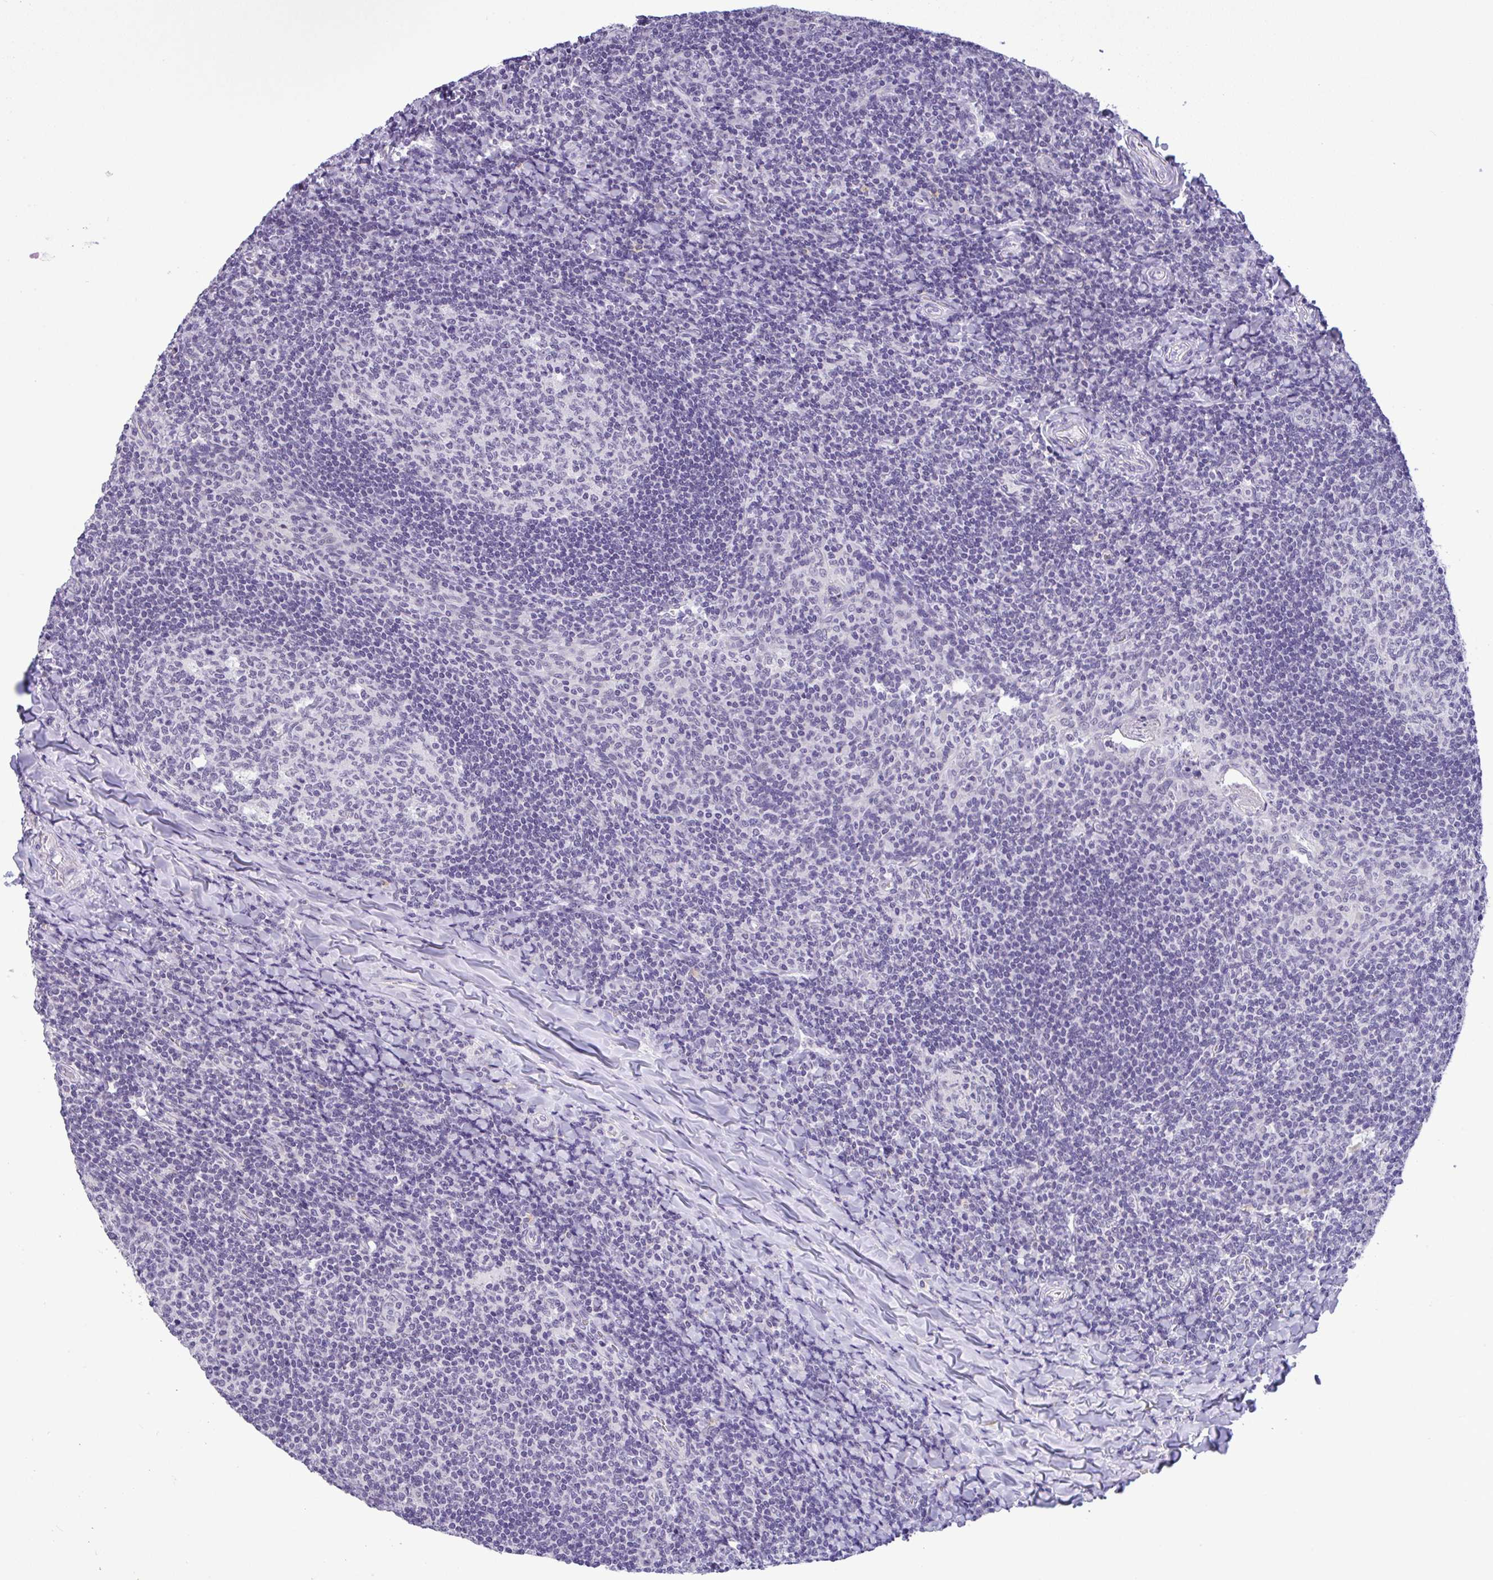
{"staining": {"intensity": "negative", "quantity": "none", "location": "none"}, "tissue": "tonsil", "cell_type": "Germinal center cells", "image_type": "normal", "snomed": [{"axis": "morphology", "description": "Normal tissue, NOS"}, {"axis": "topography", "description": "Tonsil"}], "caption": "This is a histopathology image of immunohistochemistry (IHC) staining of benign tonsil, which shows no staining in germinal center cells. Nuclei are stained in blue.", "gene": "YBX2", "patient": {"sex": "male", "age": 17}}